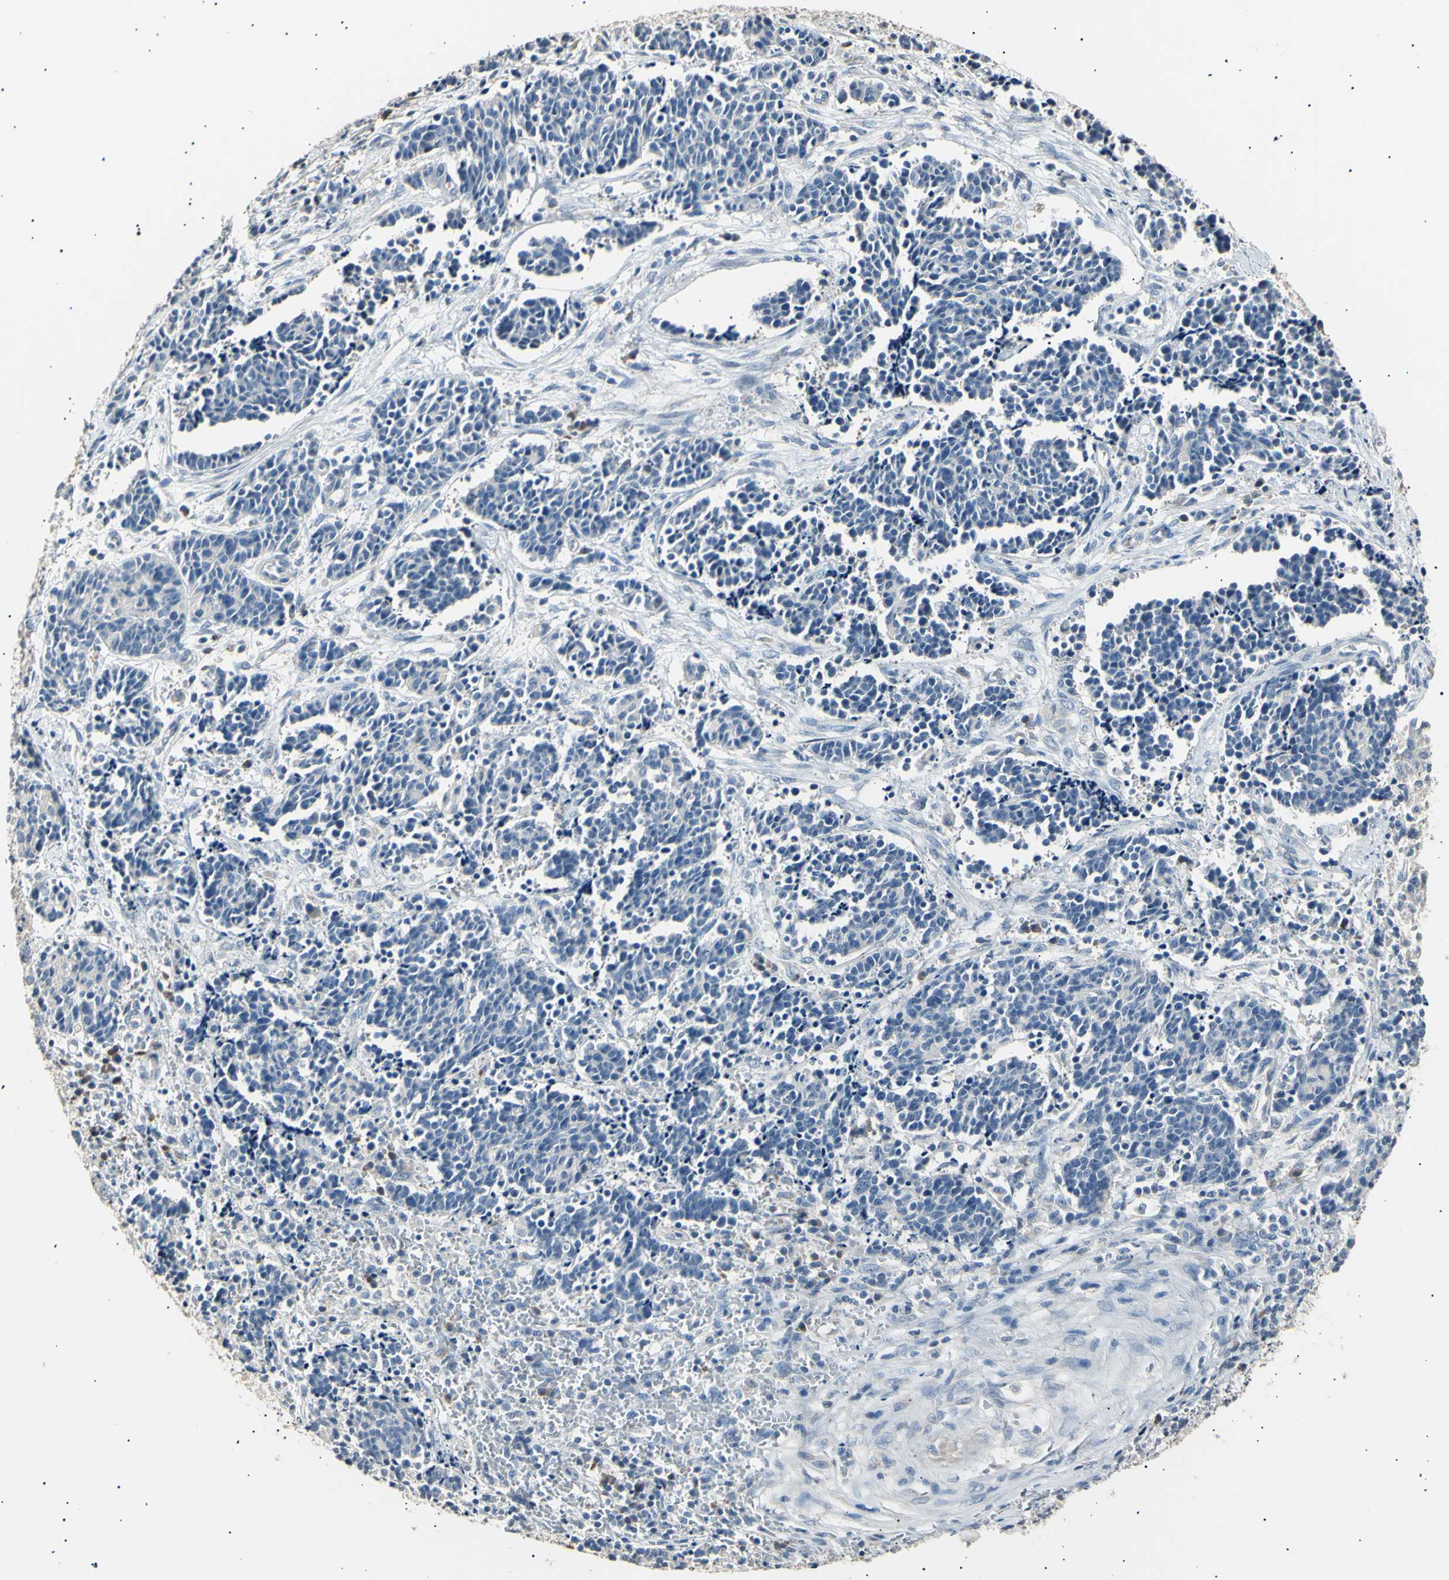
{"staining": {"intensity": "negative", "quantity": "none", "location": "none"}, "tissue": "cervical cancer", "cell_type": "Tumor cells", "image_type": "cancer", "snomed": [{"axis": "morphology", "description": "Squamous cell carcinoma, NOS"}, {"axis": "topography", "description": "Cervix"}], "caption": "Histopathology image shows no protein staining in tumor cells of squamous cell carcinoma (cervical) tissue. (DAB immunohistochemistry (IHC) with hematoxylin counter stain).", "gene": "LDLR", "patient": {"sex": "female", "age": 35}}